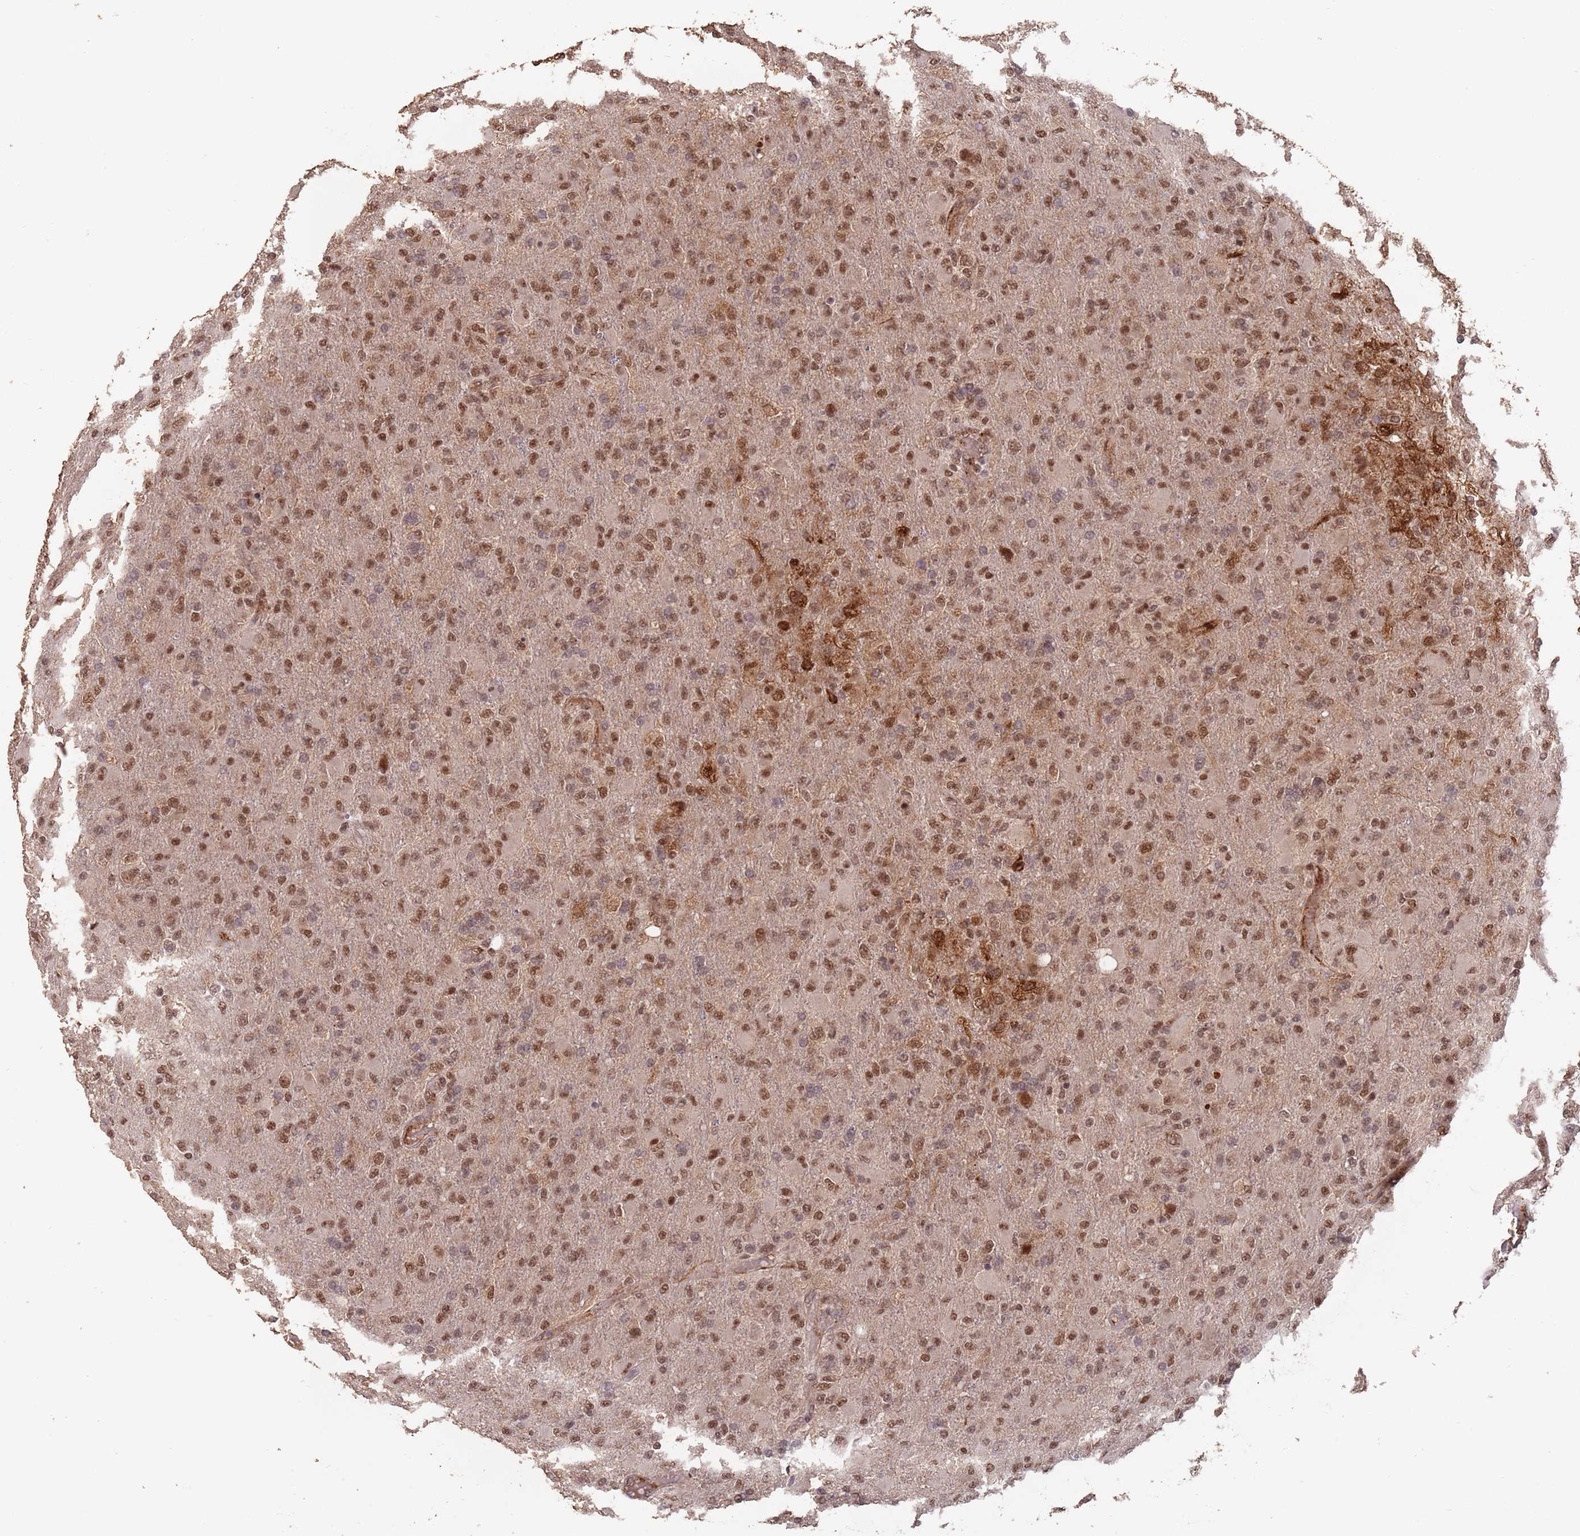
{"staining": {"intensity": "moderate", "quantity": ">75%", "location": "nuclear"}, "tissue": "glioma", "cell_type": "Tumor cells", "image_type": "cancer", "snomed": [{"axis": "morphology", "description": "Glioma, malignant, Low grade"}, {"axis": "topography", "description": "Brain"}], "caption": "Immunohistochemistry image of malignant glioma (low-grade) stained for a protein (brown), which reveals medium levels of moderate nuclear positivity in approximately >75% of tumor cells.", "gene": "RFXANK", "patient": {"sex": "male", "age": 65}}